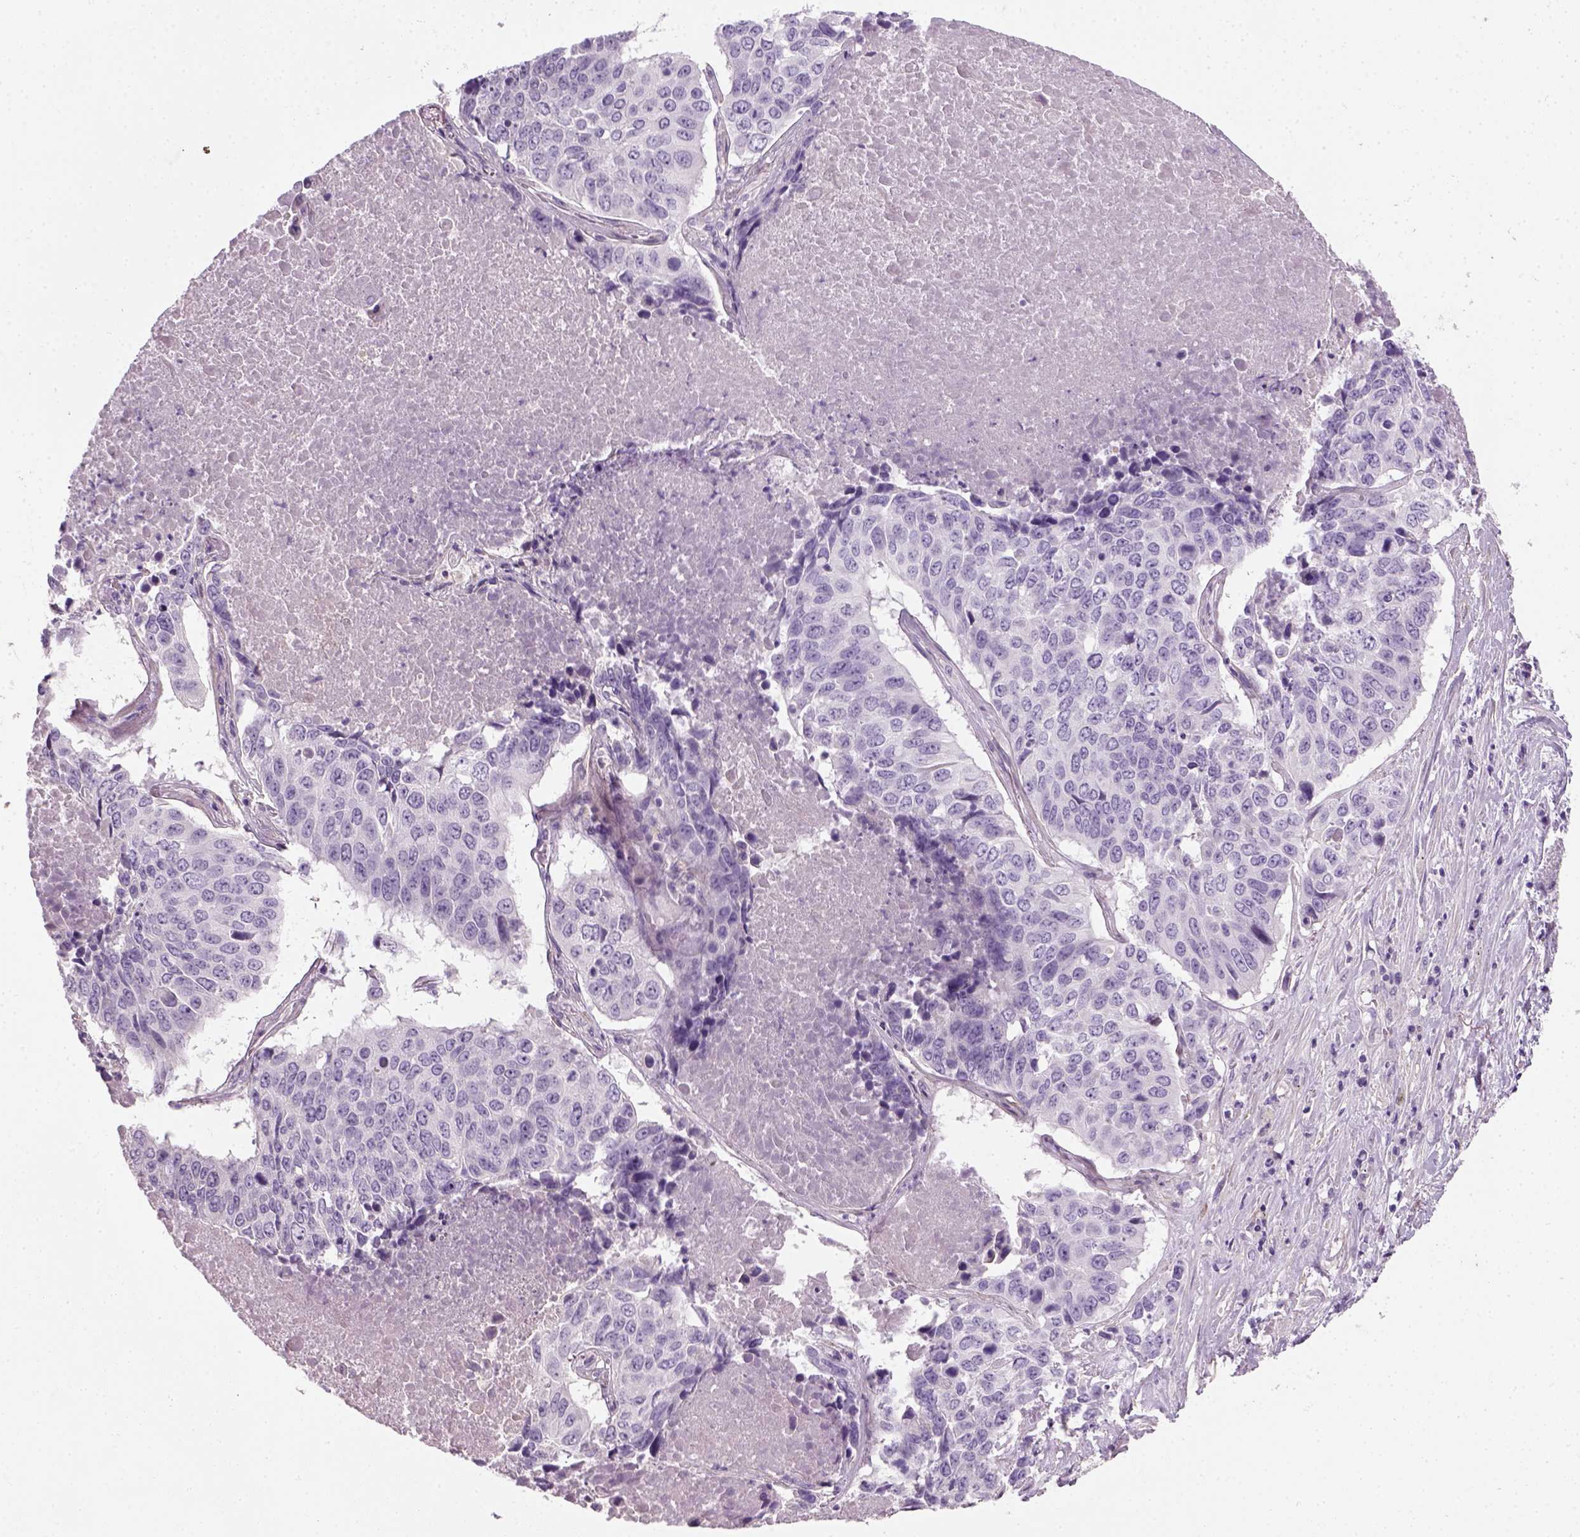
{"staining": {"intensity": "negative", "quantity": "none", "location": "none"}, "tissue": "lung cancer", "cell_type": "Tumor cells", "image_type": "cancer", "snomed": [{"axis": "morphology", "description": "Normal tissue, NOS"}, {"axis": "morphology", "description": "Squamous cell carcinoma, NOS"}, {"axis": "topography", "description": "Bronchus"}, {"axis": "topography", "description": "Lung"}], "caption": "Tumor cells show no significant positivity in lung cancer (squamous cell carcinoma). (Brightfield microscopy of DAB (3,3'-diaminobenzidine) IHC at high magnification).", "gene": "ELOVL3", "patient": {"sex": "male", "age": 64}}